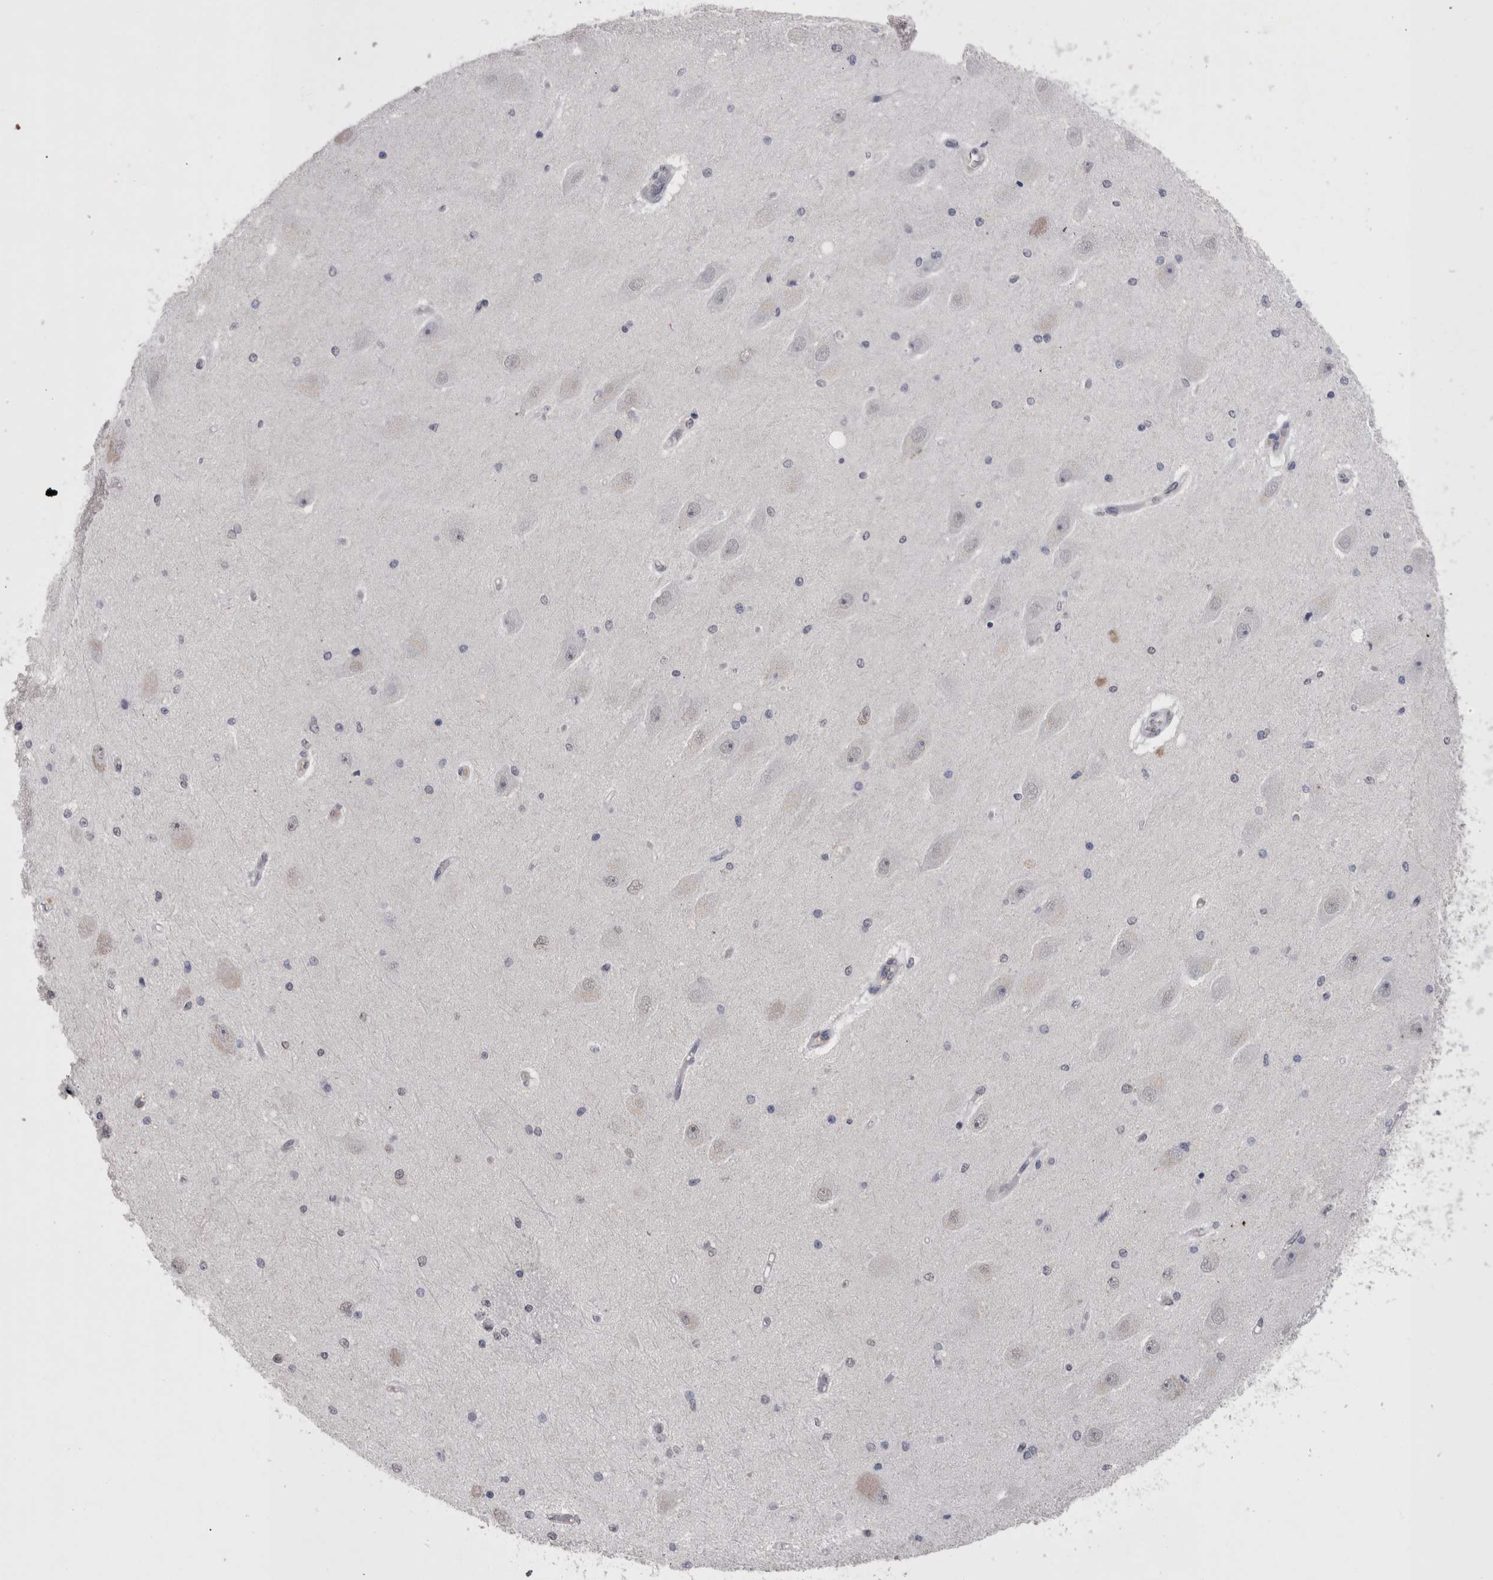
{"staining": {"intensity": "negative", "quantity": "none", "location": "none"}, "tissue": "hippocampus", "cell_type": "Glial cells", "image_type": "normal", "snomed": [{"axis": "morphology", "description": "Normal tissue, NOS"}, {"axis": "topography", "description": "Hippocampus"}], "caption": "Immunohistochemistry (IHC) of benign hippocampus exhibits no positivity in glial cells. The staining was performed using DAB (3,3'-diaminobenzidine) to visualize the protein expression in brown, while the nuclei were stained in blue with hematoxylin (Magnification: 20x).", "gene": "PAX5", "patient": {"sex": "female", "age": 54}}